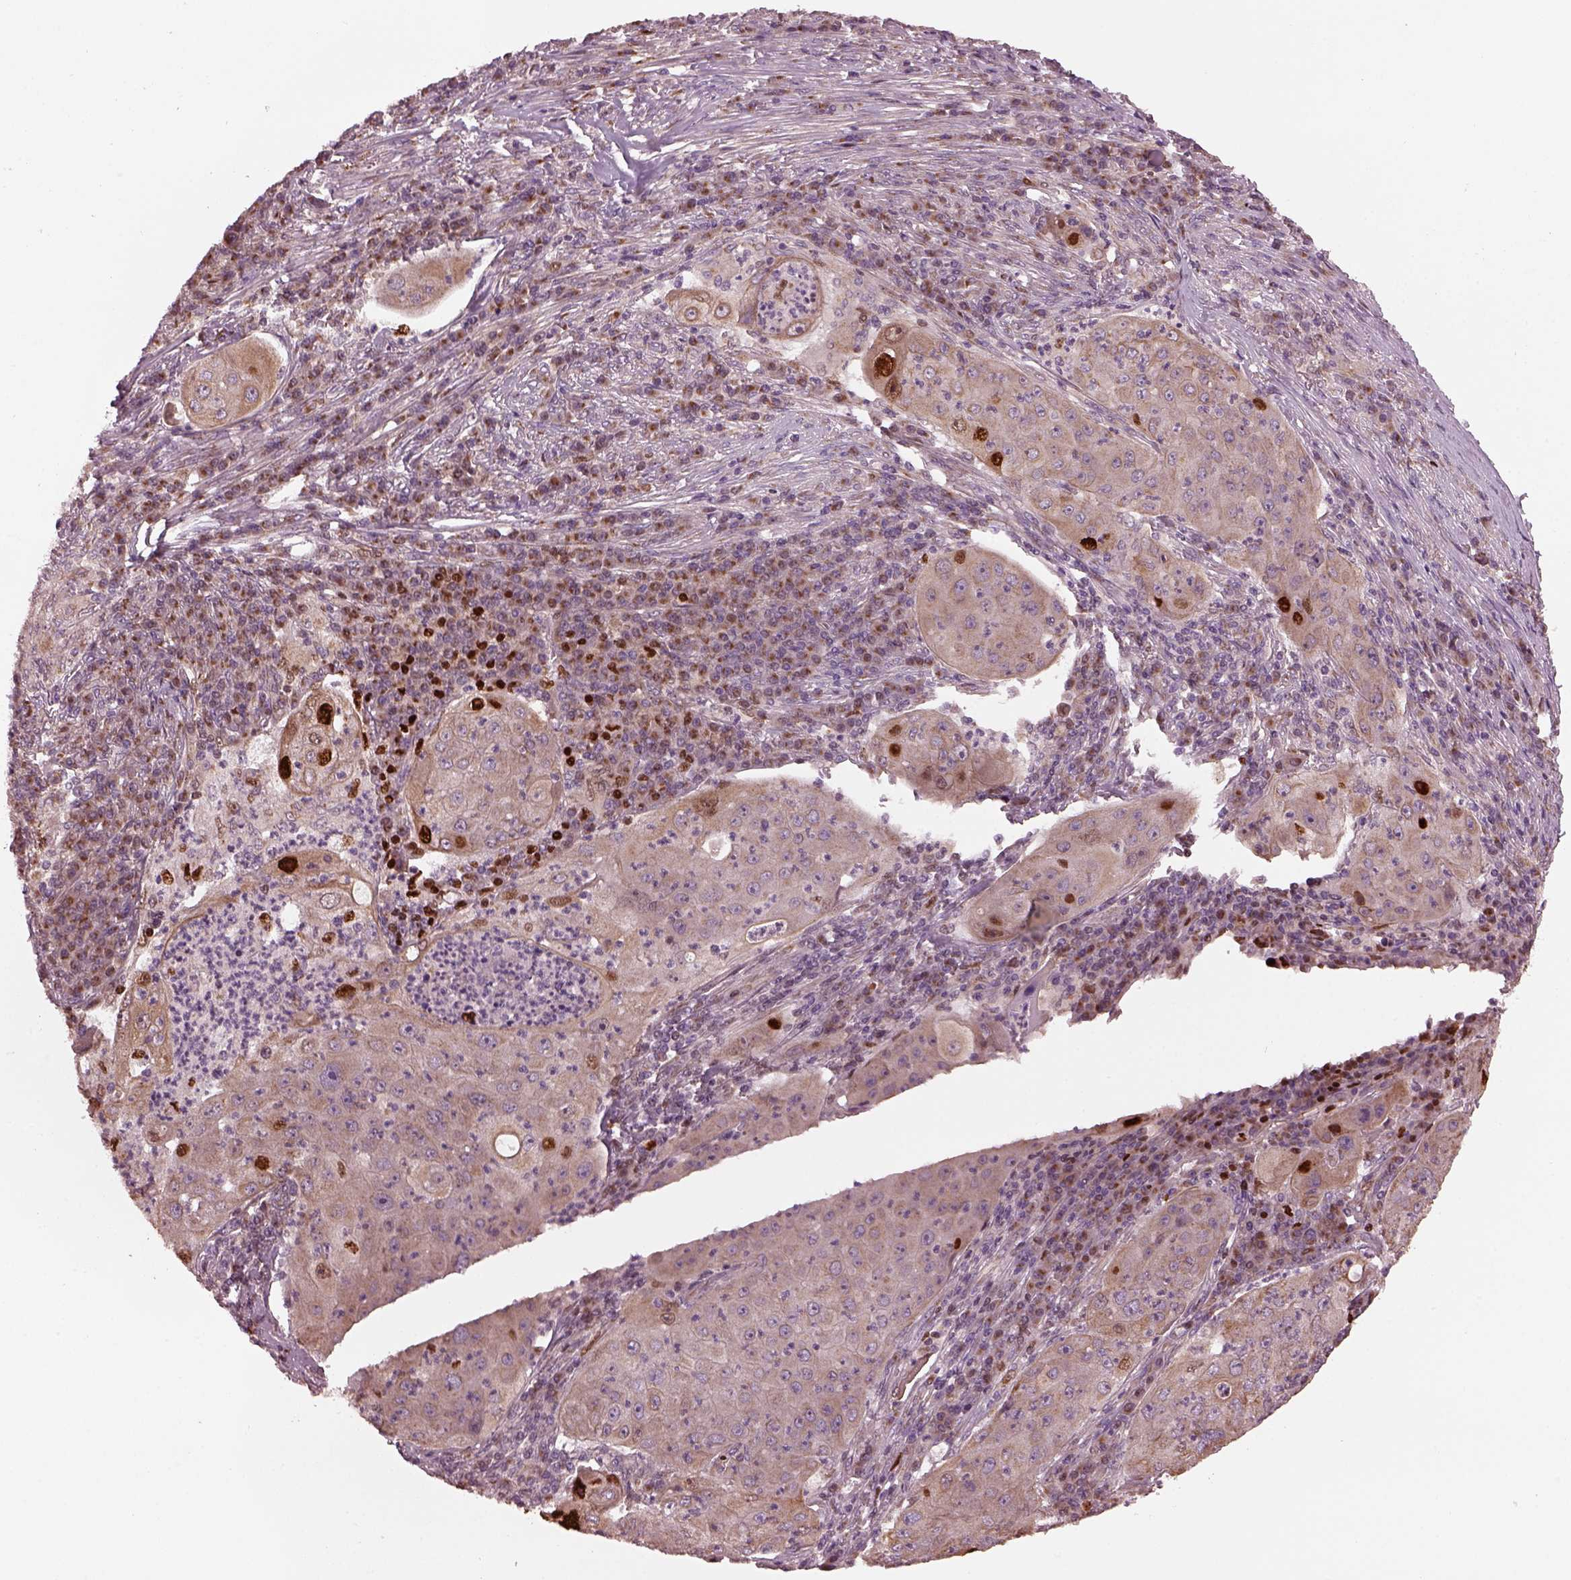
{"staining": {"intensity": "weak", "quantity": "25%-75%", "location": "cytoplasmic/membranous"}, "tissue": "lung cancer", "cell_type": "Tumor cells", "image_type": "cancer", "snomed": [{"axis": "morphology", "description": "Squamous cell carcinoma, NOS"}, {"axis": "topography", "description": "Lung"}], "caption": "Immunohistochemistry of human lung squamous cell carcinoma exhibits low levels of weak cytoplasmic/membranous positivity in approximately 25%-75% of tumor cells. The protein of interest is shown in brown color, while the nuclei are stained blue.", "gene": "RUFY3", "patient": {"sex": "female", "age": 59}}